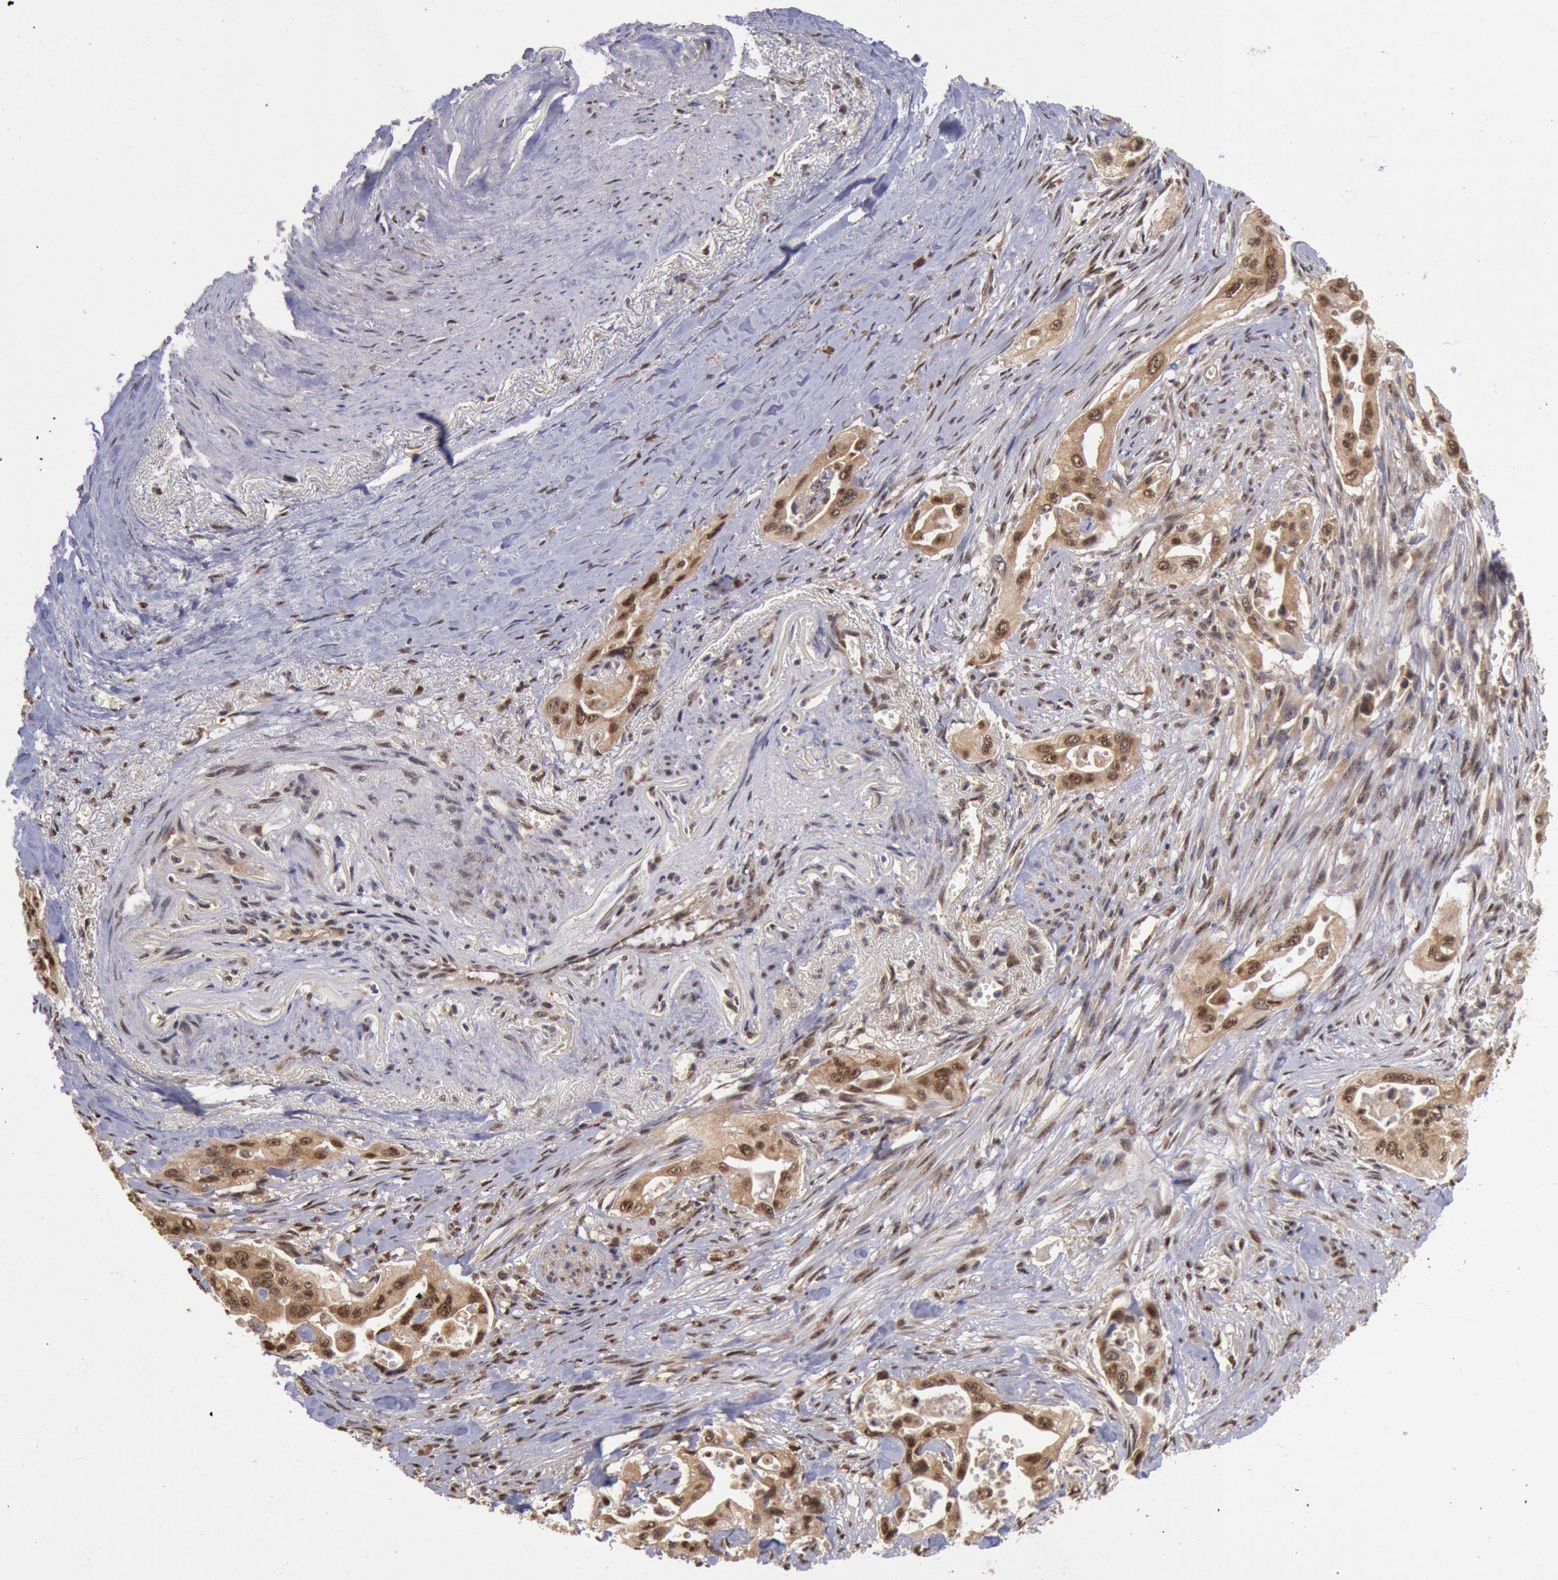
{"staining": {"intensity": "weak", "quantity": ">75%", "location": "cytoplasmic/membranous,nuclear"}, "tissue": "pancreatic cancer", "cell_type": "Tumor cells", "image_type": "cancer", "snomed": [{"axis": "morphology", "description": "Adenocarcinoma, NOS"}, {"axis": "topography", "description": "Pancreas"}], "caption": "Pancreatic cancer (adenocarcinoma) tissue reveals weak cytoplasmic/membranous and nuclear expression in about >75% of tumor cells, visualized by immunohistochemistry.", "gene": "STX17", "patient": {"sex": "male", "age": 77}}